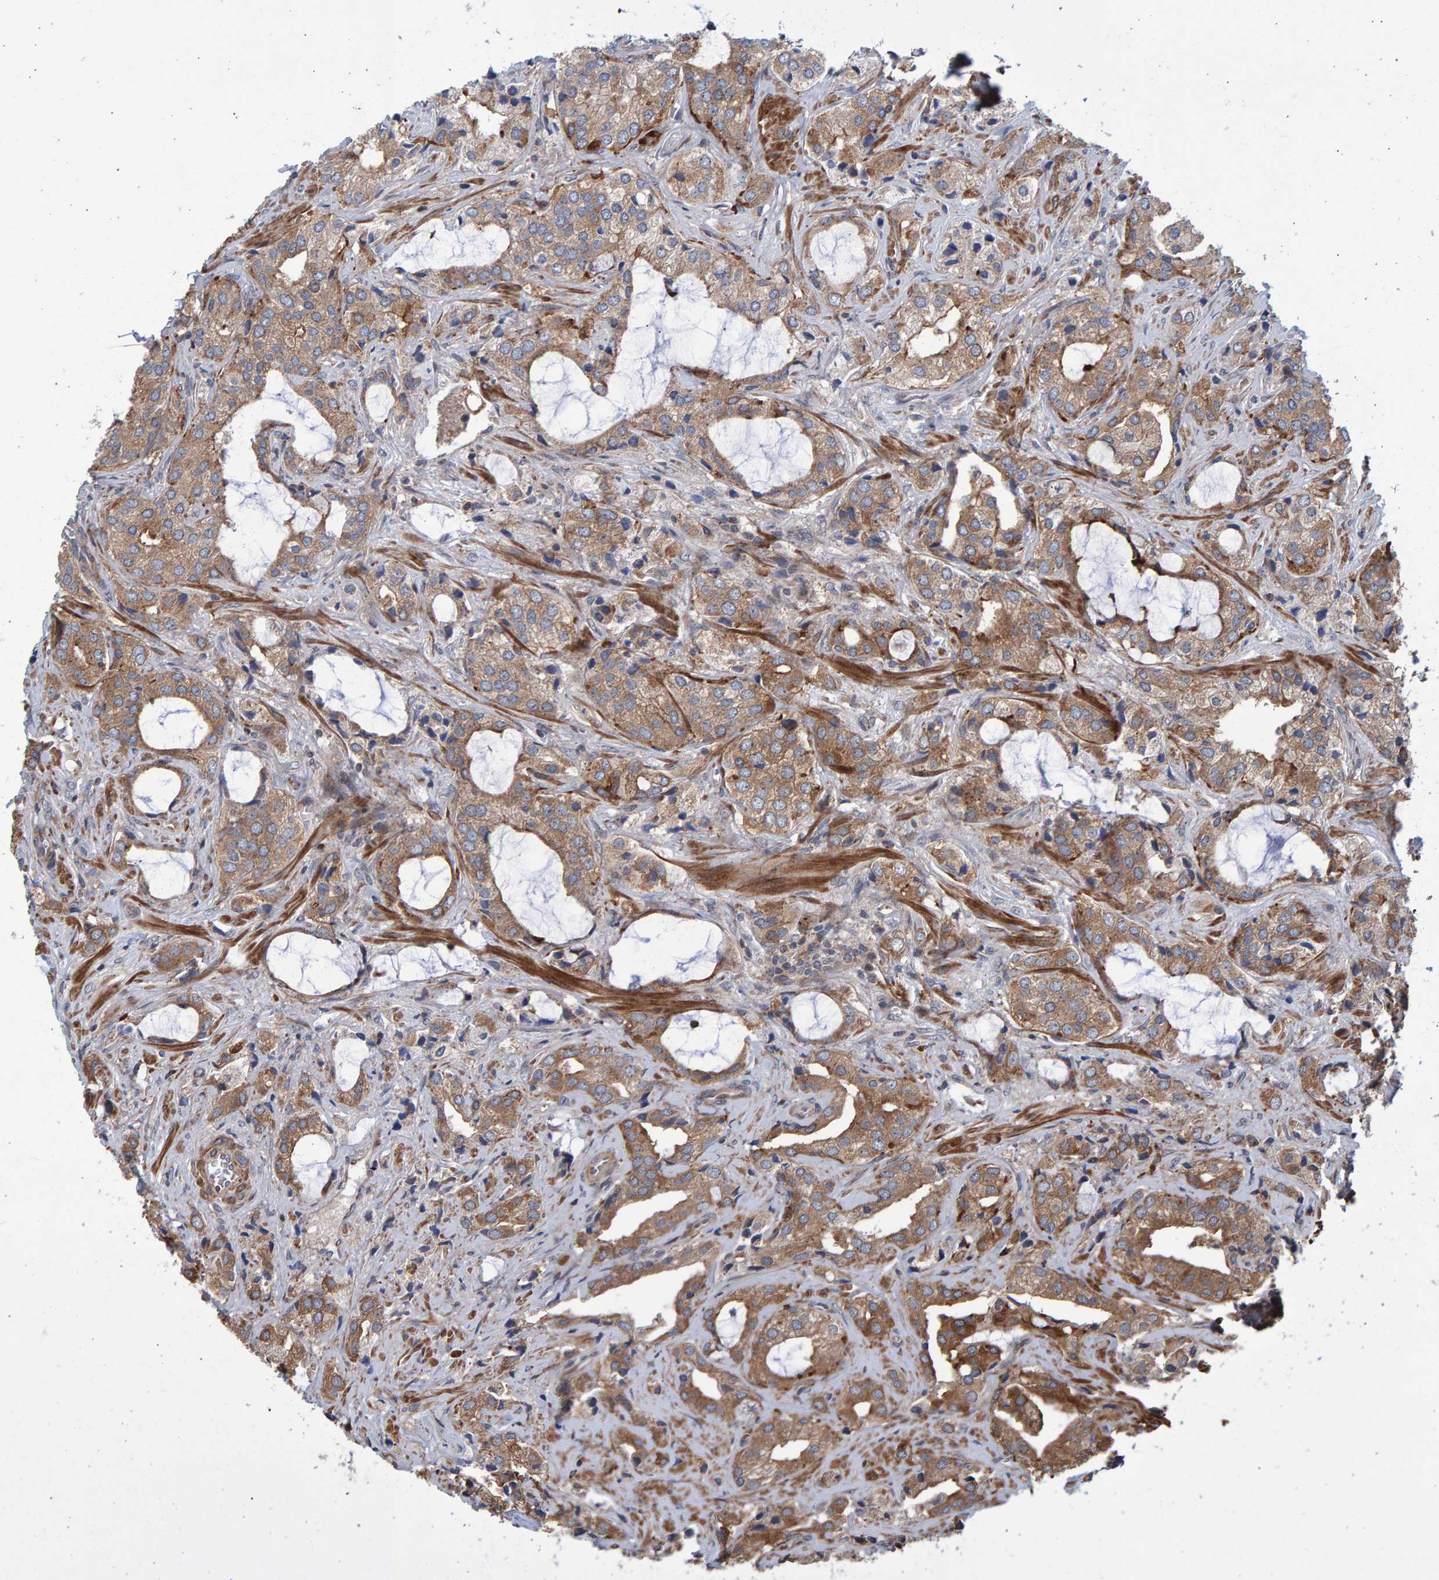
{"staining": {"intensity": "moderate", "quantity": ">75%", "location": "cytoplasmic/membranous"}, "tissue": "prostate cancer", "cell_type": "Tumor cells", "image_type": "cancer", "snomed": [{"axis": "morphology", "description": "Adenocarcinoma, High grade"}, {"axis": "topography", "description": "Prostate"}], "caption": "Immunohistochemistry (DAB (3,3'-diaminobenzidine)) staining of high-grade adenocarcinoma (prostate) reveals moderate cytoplasmic/membranous protein expression in approximately >75% of tumor cells.", "gene": "LRBA", "patient": {"sex": "male", "age": 66}}